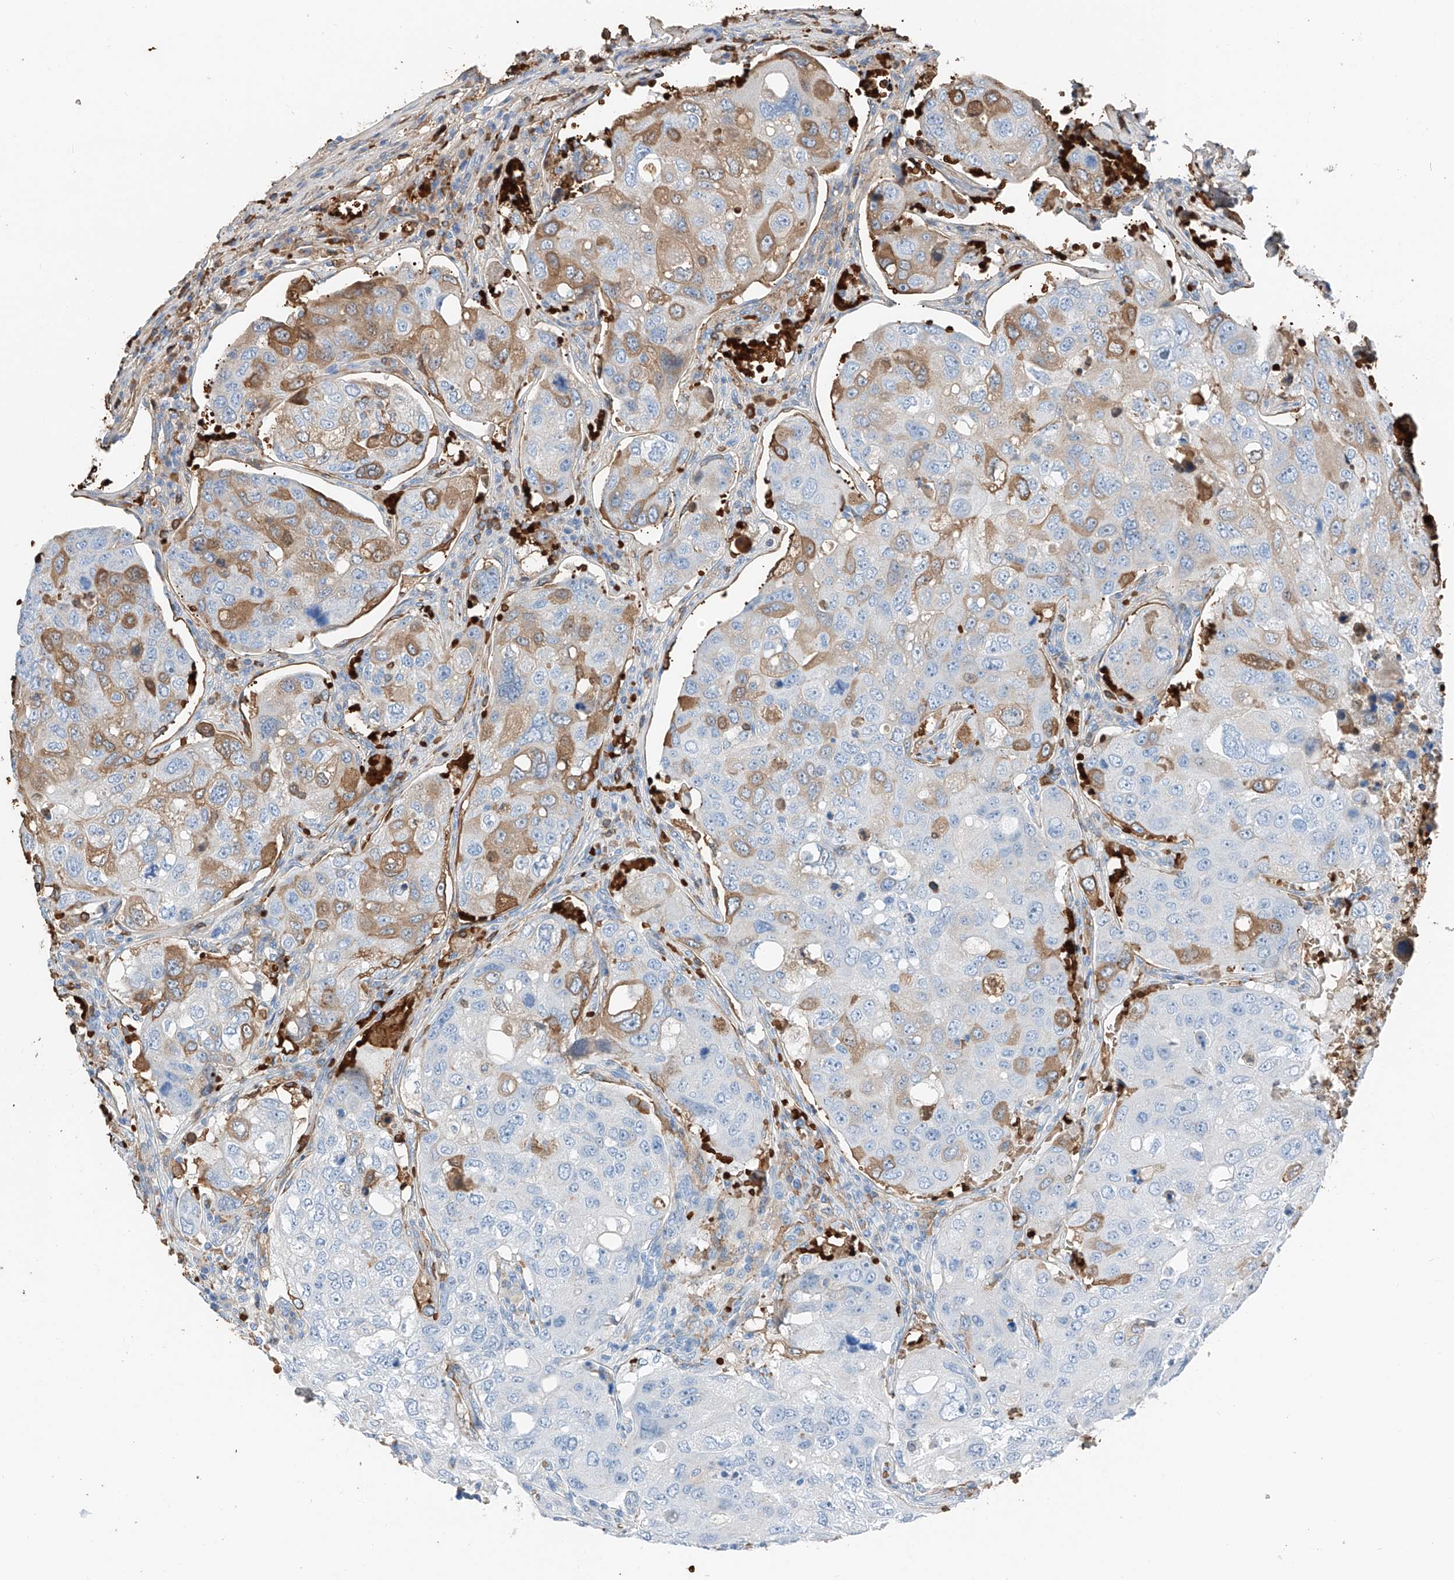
{"staining": {"intensity": "moderate", "quantity": "25%-75%", "location": "cytoplasmic/membranous"}, "tissue": "urothelial cancer", "cell_type": "Tumor cells", "image_type": "cancer", "snomed": [{"axis": "morphology", "description": "Urothelial carcinoma, High grade"}, {"axis": "topography", "description": "Lymph node"}, {"axis": "topography", "description": "Urinary bladder"}], "caption": "Urothelial carcinoma (high-grade) tissue demonstrates moderate cytoplasmic/membranous staining in approximately 25%-75% of tumor cells, visualized by immunohistochemistry.", "gene": "PRSS23", "patient": {"sex": "male", "age": 51}}